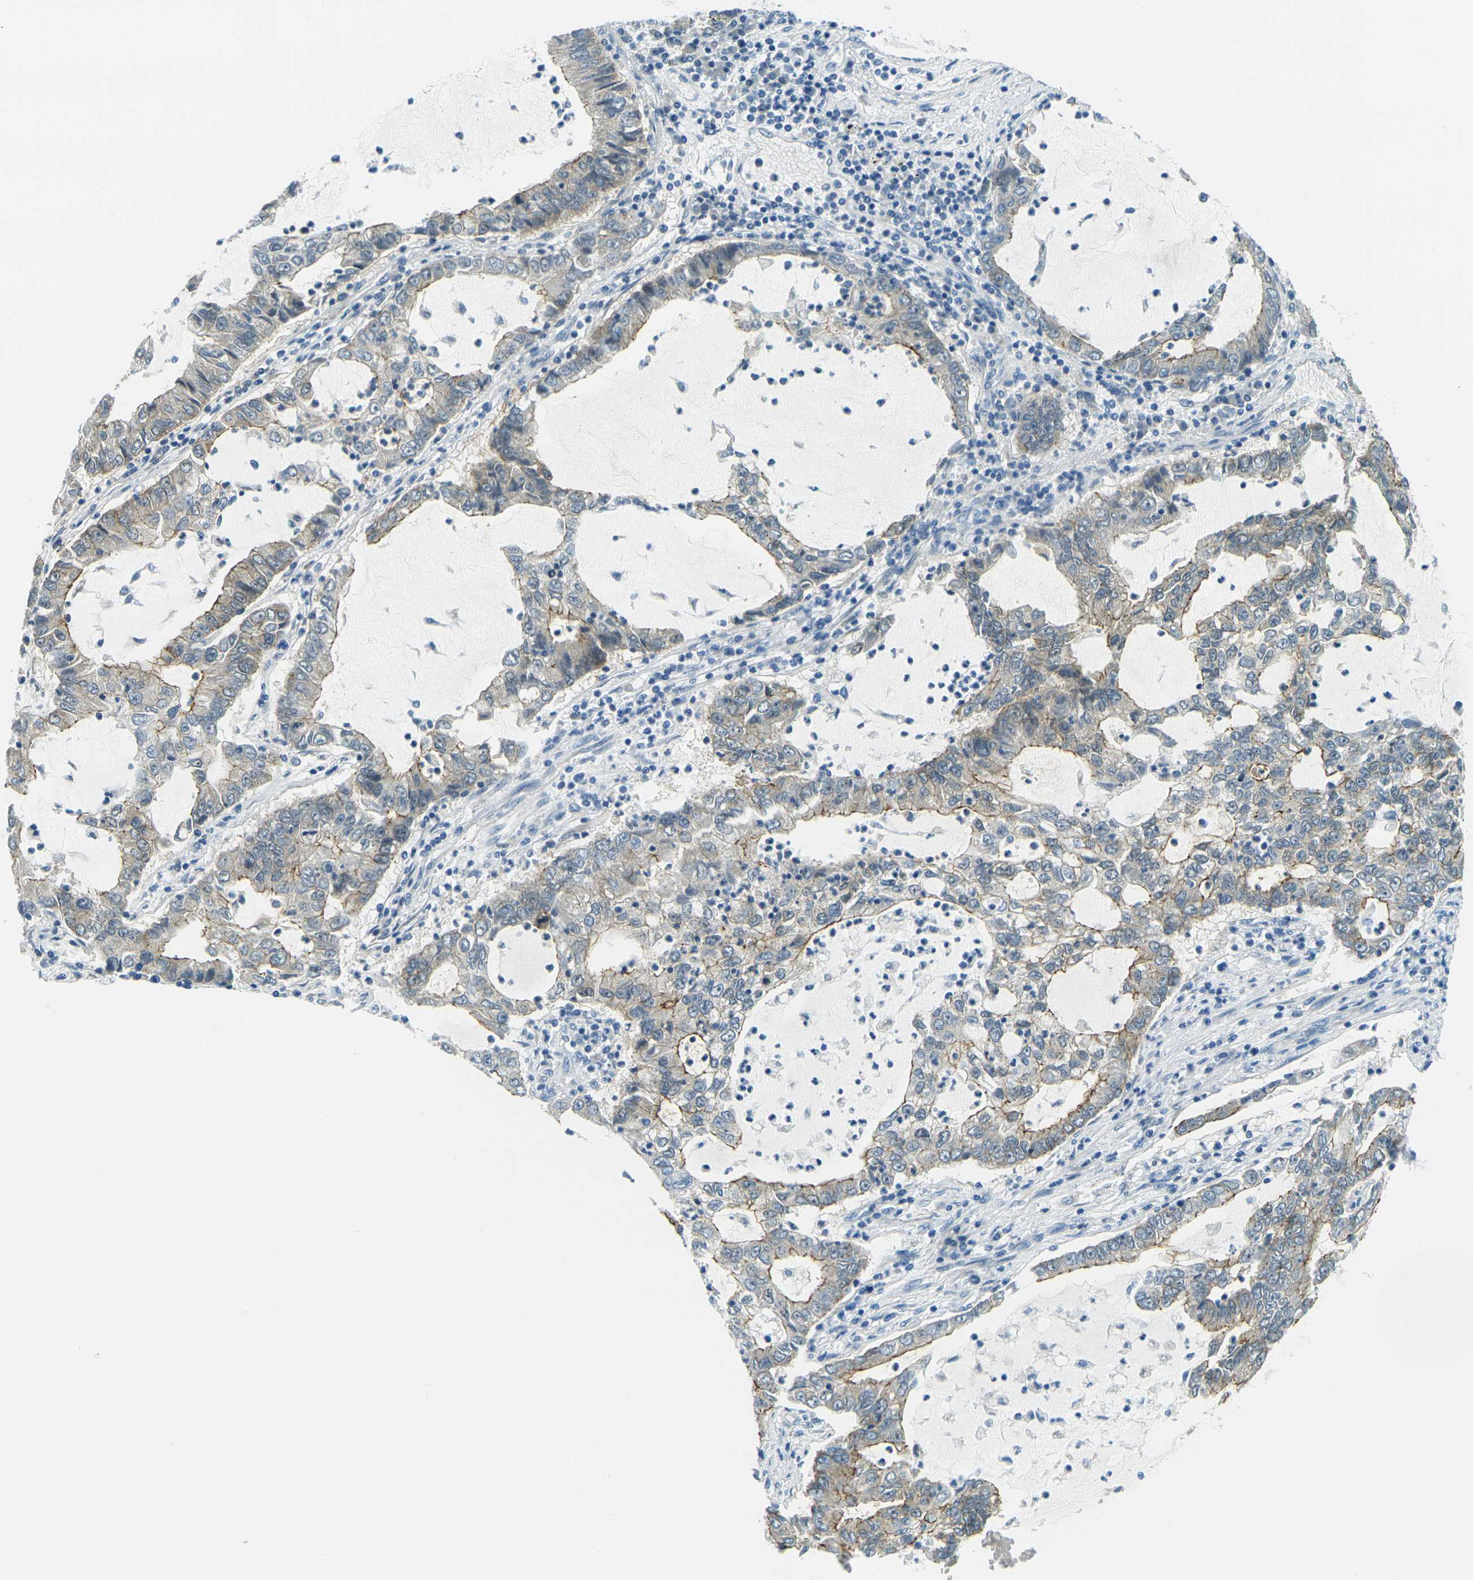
{"staining": {"intensity": "weak", "quantity": "25%-75%", "location": "cytoplasmic/membranous"}, "tissue": "lung cancer", "cell_type": "Tumor cells", "image_type": "cancer", "snomed": [{"axis": "morphology", "description": "Adenocarcinoma, NOS"}, {"axis": "topography", "description": "Lung"}], "caption": "Approximately 25%-75% of tumor cells in human adenocarcinoma (lung) exhibit weak cytoplasmic/membranous protein staining as visualized by brown immunohistochemical staining.", "gene": "OCLN", "patient": {"sex": "female", "age": 51}}